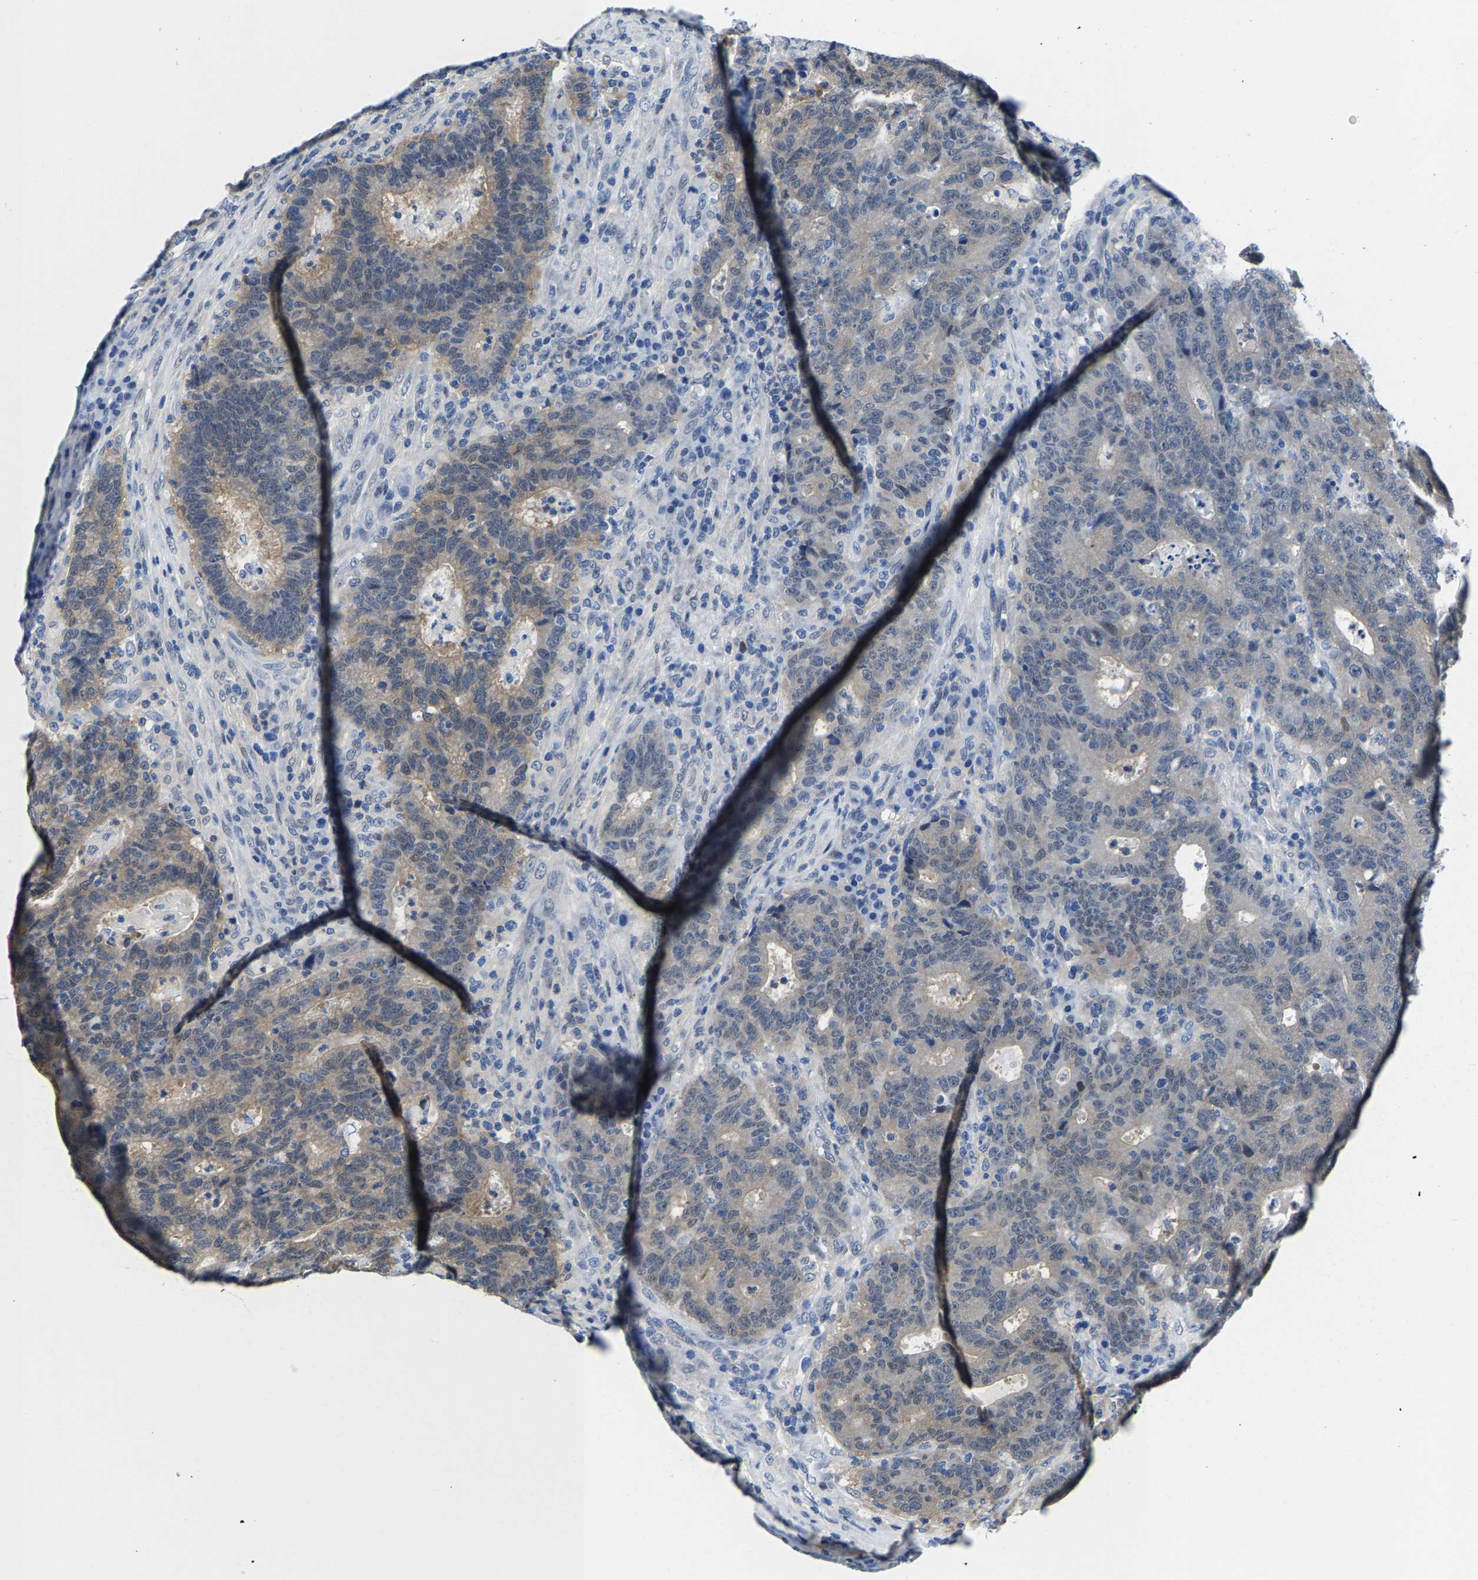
{"staining": {"intensity": "weak", "quantity": "<25%", "location": "cytoplasmic/membranous"}, "tissue": "colorectal cancer", "cell_type": "Tumor cells", "image_type": "cancer", "snomed": [{"axis": "morphology", "description": "Adenocarcinoma, NOS"}, {"axis": "topography", "description": "Colon"}], "caption": "Photomicrograph shows no protein expression in tumor cells of colorectal cancer tissue.", "gene": "SSH3", "patient": {"sex": "female", "age": 75}}